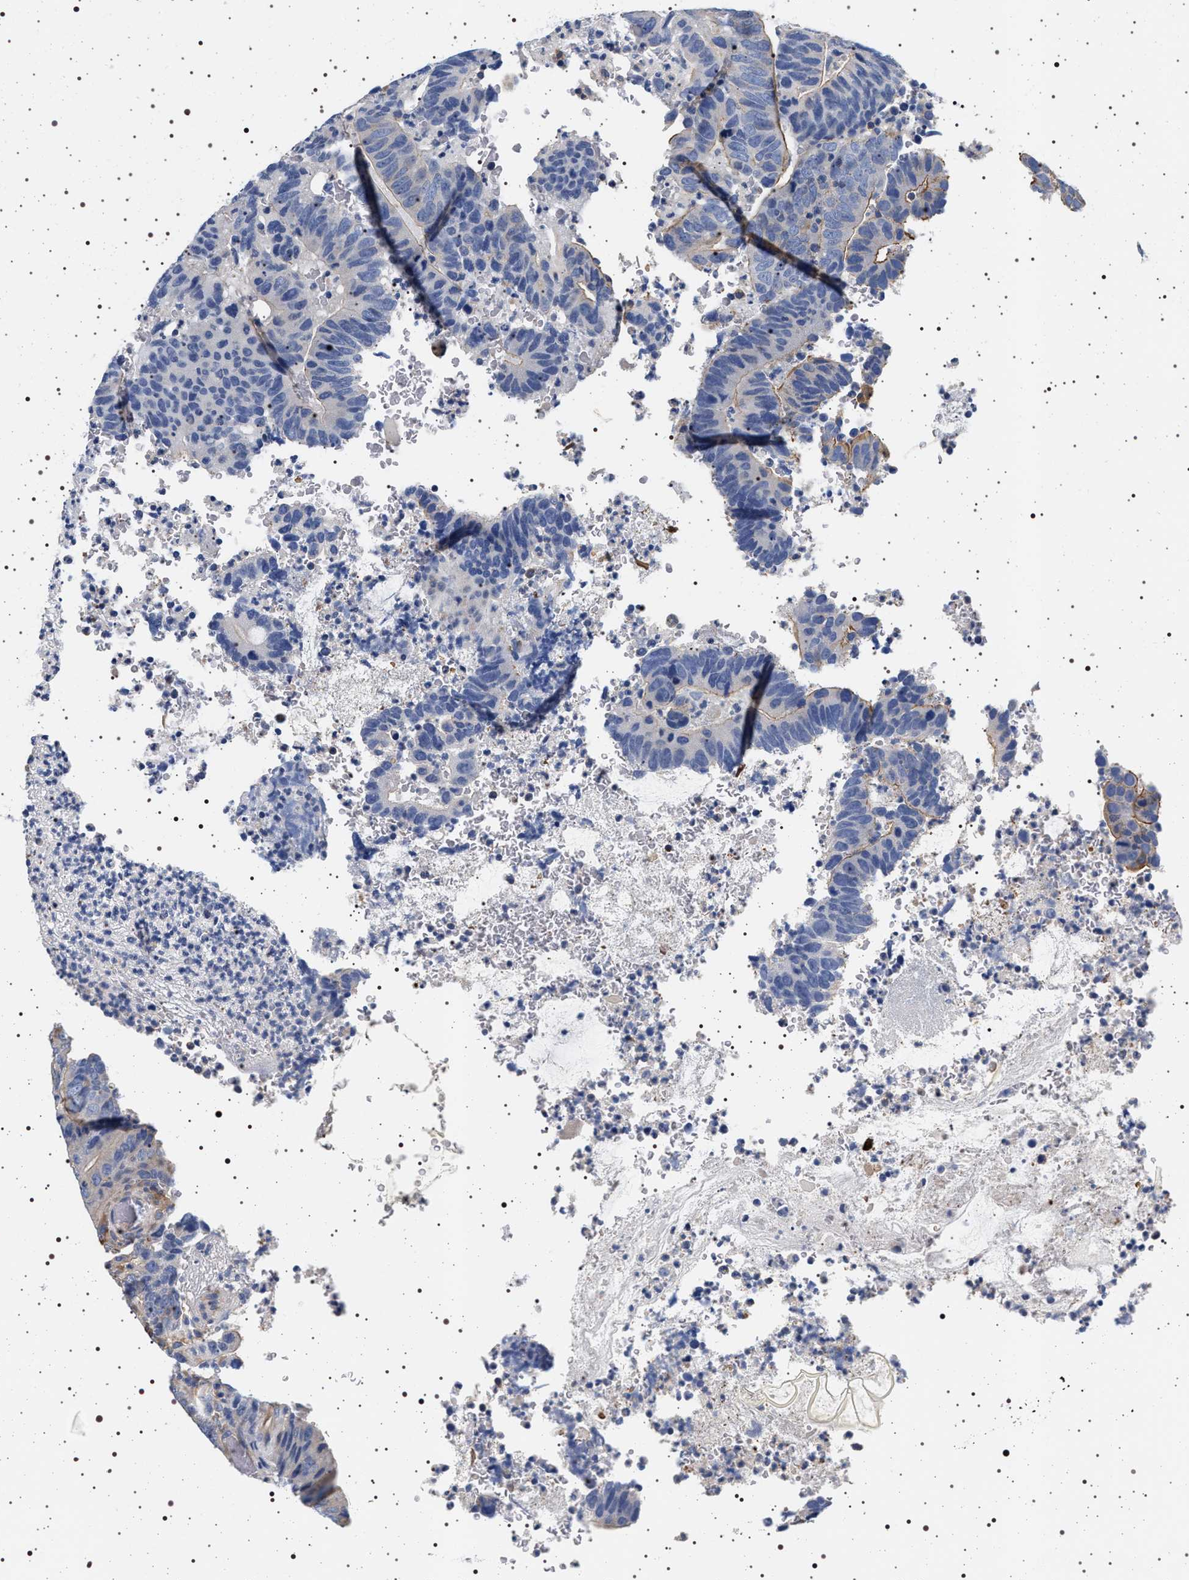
{"staining": {"intensity": "negative", "quantity": "none", "location": "none"}, "tissue": "colorectal cancer", "cell_type": "Tumor cells", "image_type": "cancer", "snomed": [{"axis": "morphology", "description": "Adenocarcinoma, NOS"}, {"axis": "topography", "description": "Colon"}], "caption": "Tumor cells show no significant positivity in colorectal cancer.", "gene": "HSD17B1", "patient": {"sex": "male", "age": 56}}